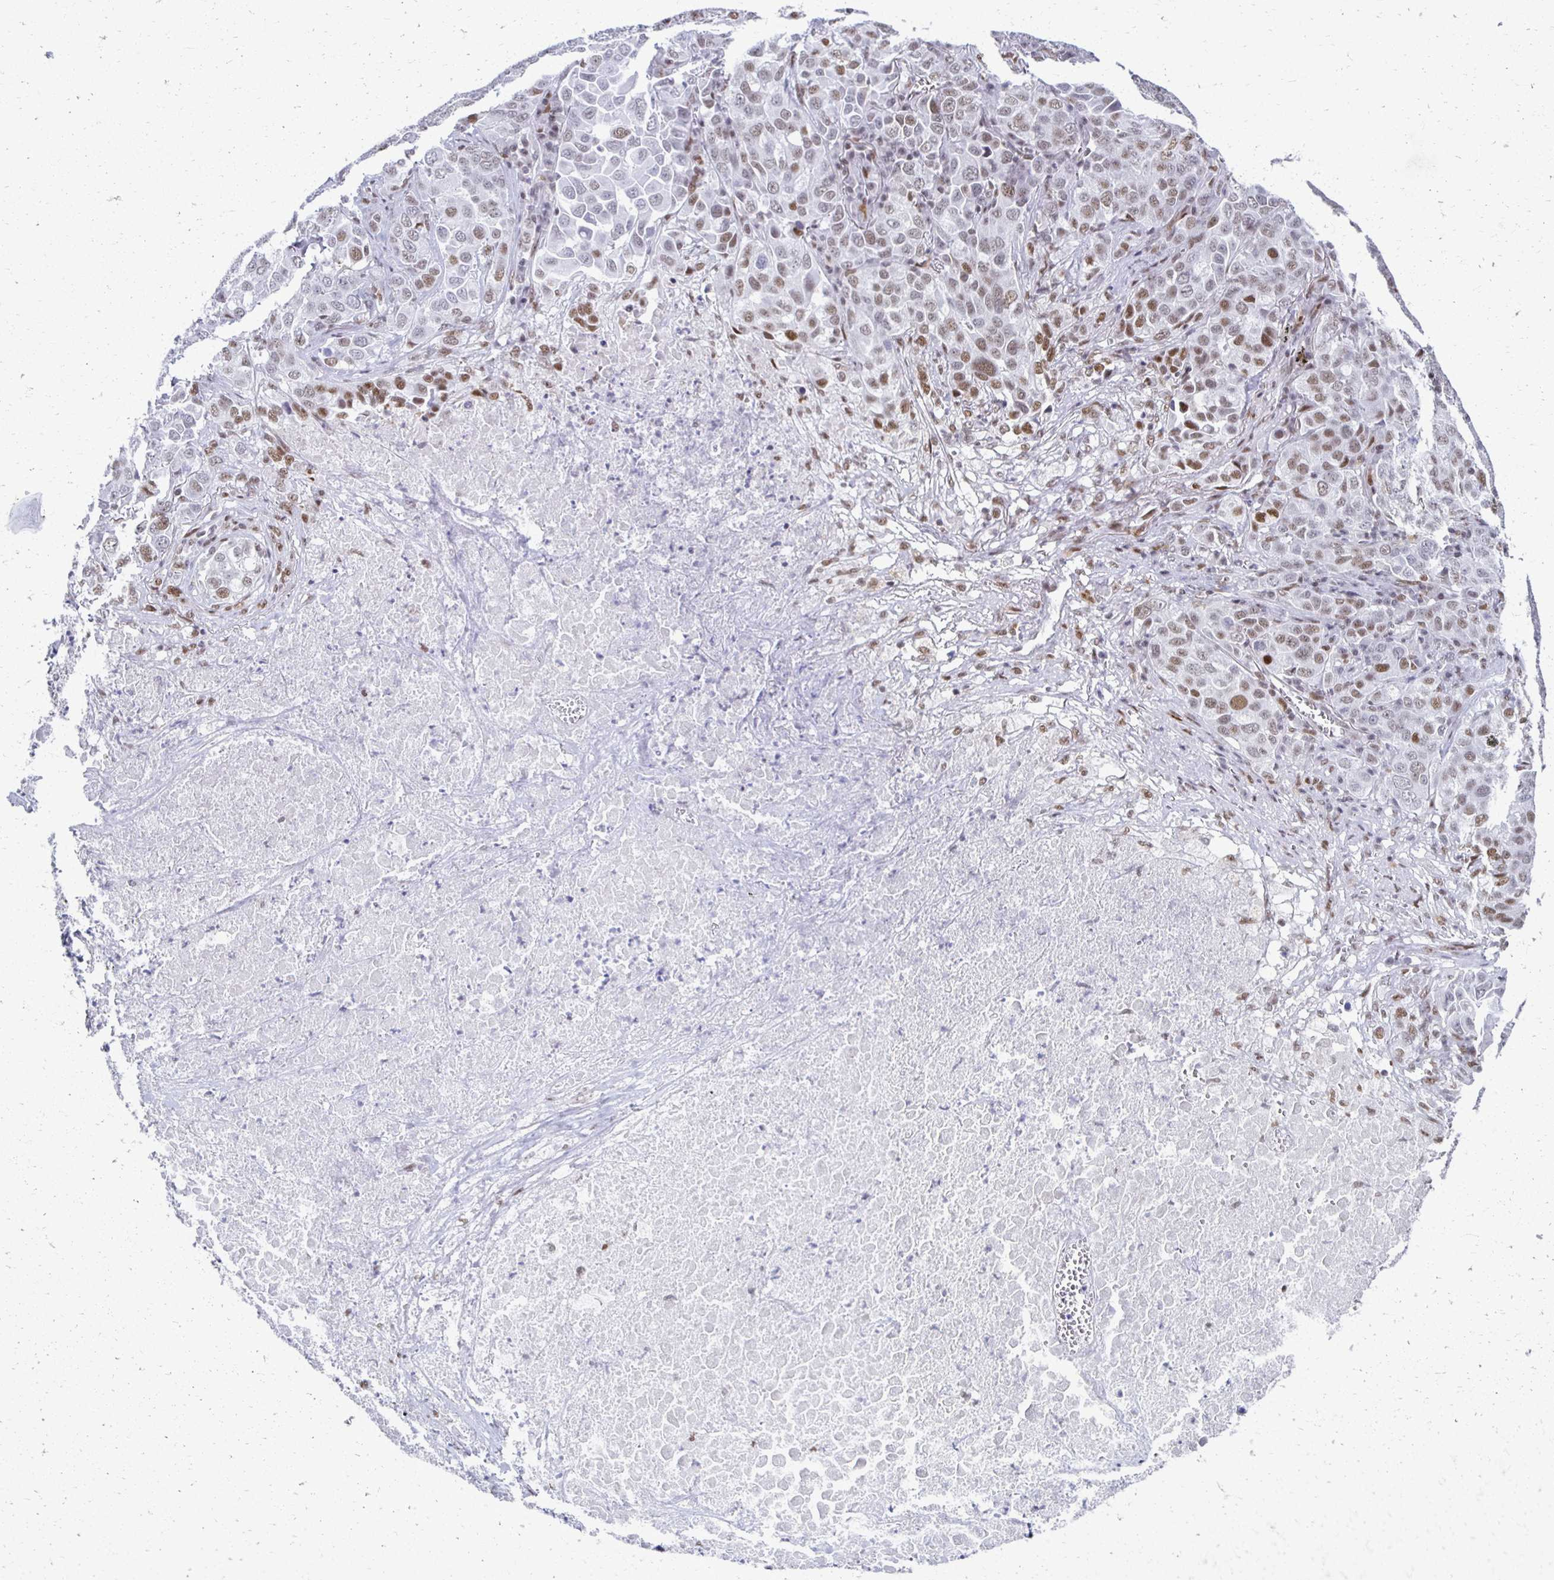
{"staining": {"intensity": "moderate", "quantity": "<25%", "location": "nuclear"}, "tissue": "lung cancer", "cell_type": "Tumor cells", "image_type": "cancer", "snomed": [{"axis": "morphology", "description": "Adenocarcinoma, NOS"}, {"axis": "morphology", "description": "Adenocarcinoma, metastatic, NOS"}, {"axis": "topography", "description": "Lymph node"}, {"axis": "topography", "description": "Lung"}], "caption": "Metastatic adenocarcinoma (lung) stained with immunohistochemistry (IHC) reveals moderate nuclear expression in about <25% of tumor cells.", "gene": "IRF7", "patient": {"sex": "female", "age": 65}}